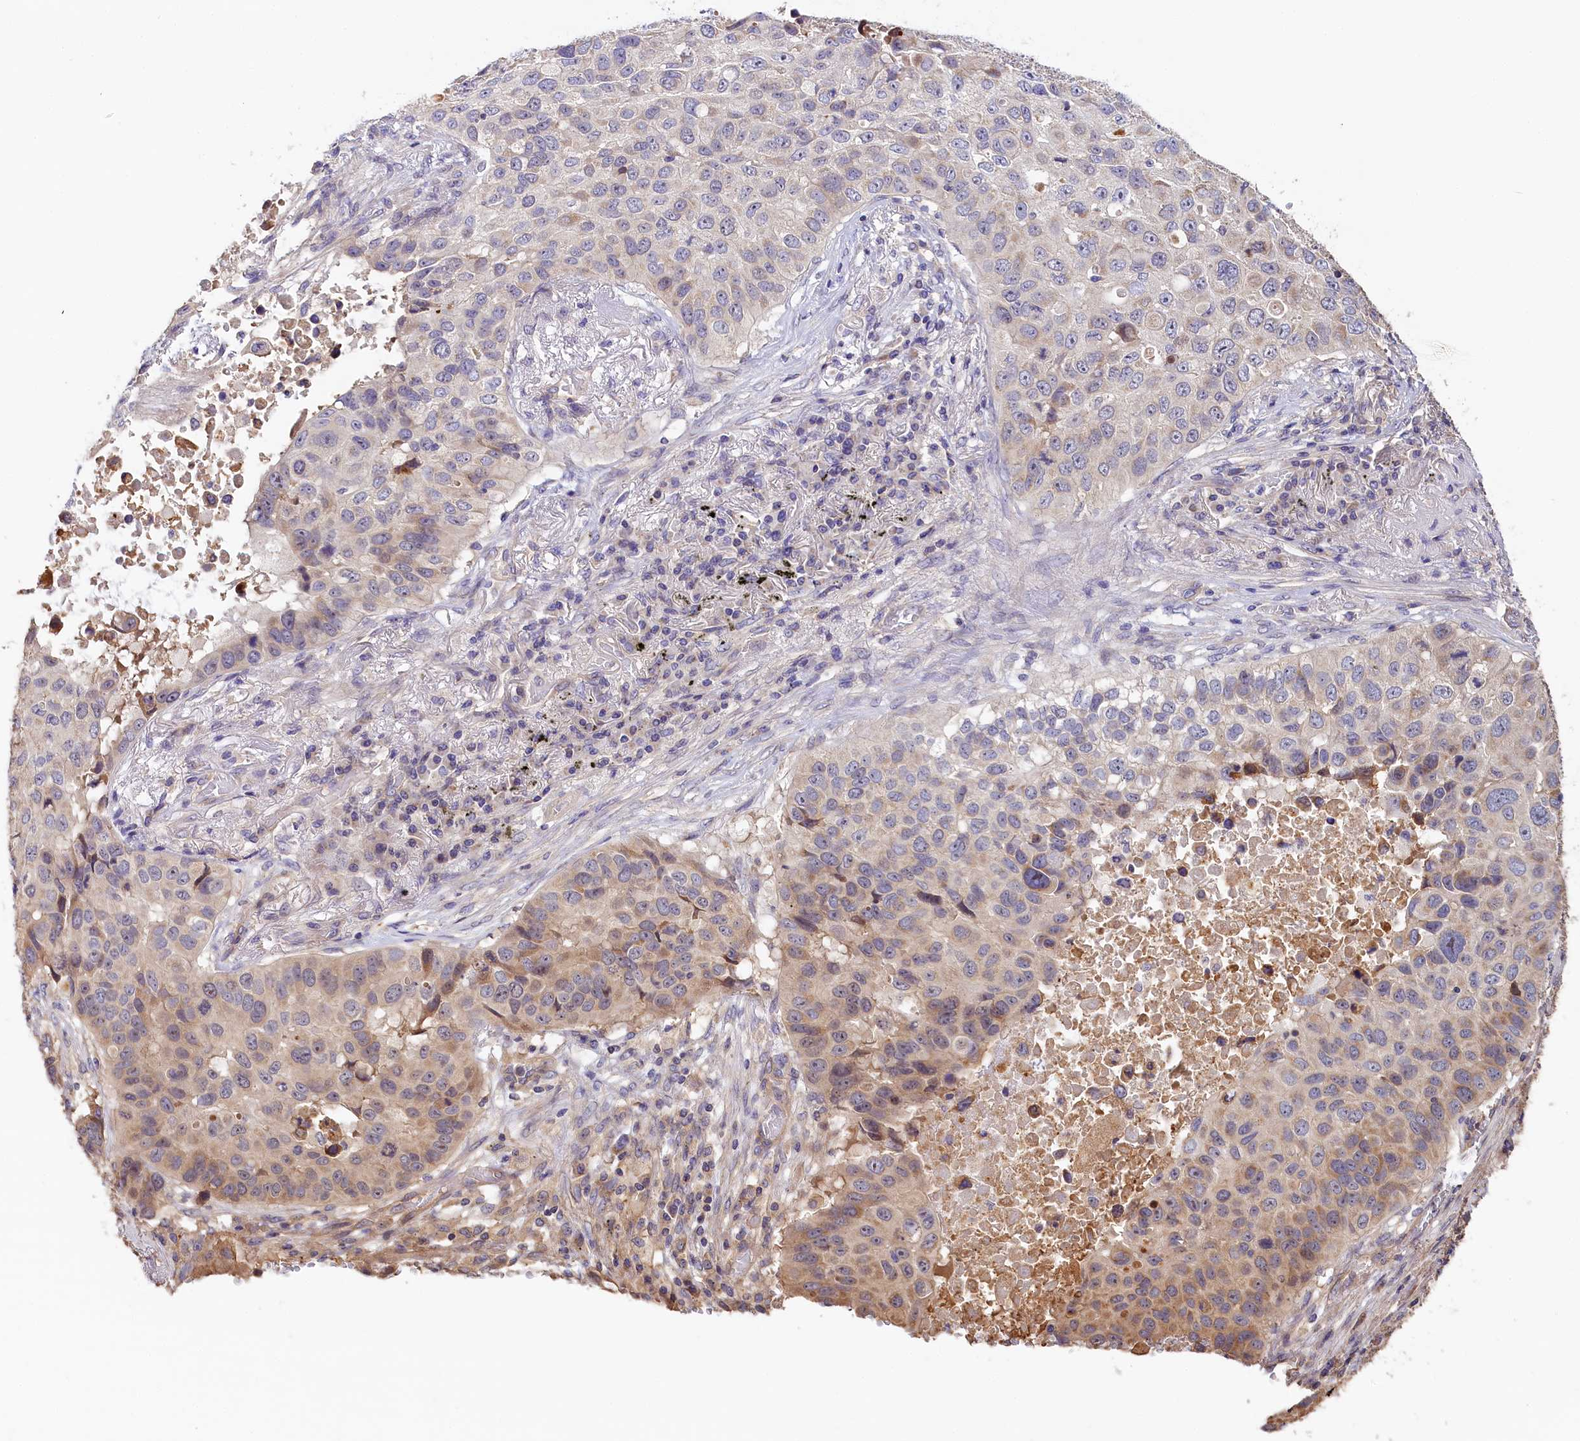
{"staining": {"intensity": "weak", "quantity": "<25%", "location": "cytoplasmic/membranous"}, "tissue": "lung cancer", "cell_type": "Tumor cells", "image_type": "cancer", "snomed": [{"axis": "morphology", "description": "Squamous cell carcinoma, NOS"}, {"axis": "topography", "description": "Lung"}], "caption": "A high-resolution image shows immunohistochemistry staining of lung cancer (squamous cell carcinoma), which exhibits no significant positivity in tumor cells. (Stains: DAB immunohistochemistry with hematoxylin counter stain, Microscopy: brightfield microscopy at high magnification).", "gene": "KATNB1", "patient": {"sex": "male", "age": 57}}